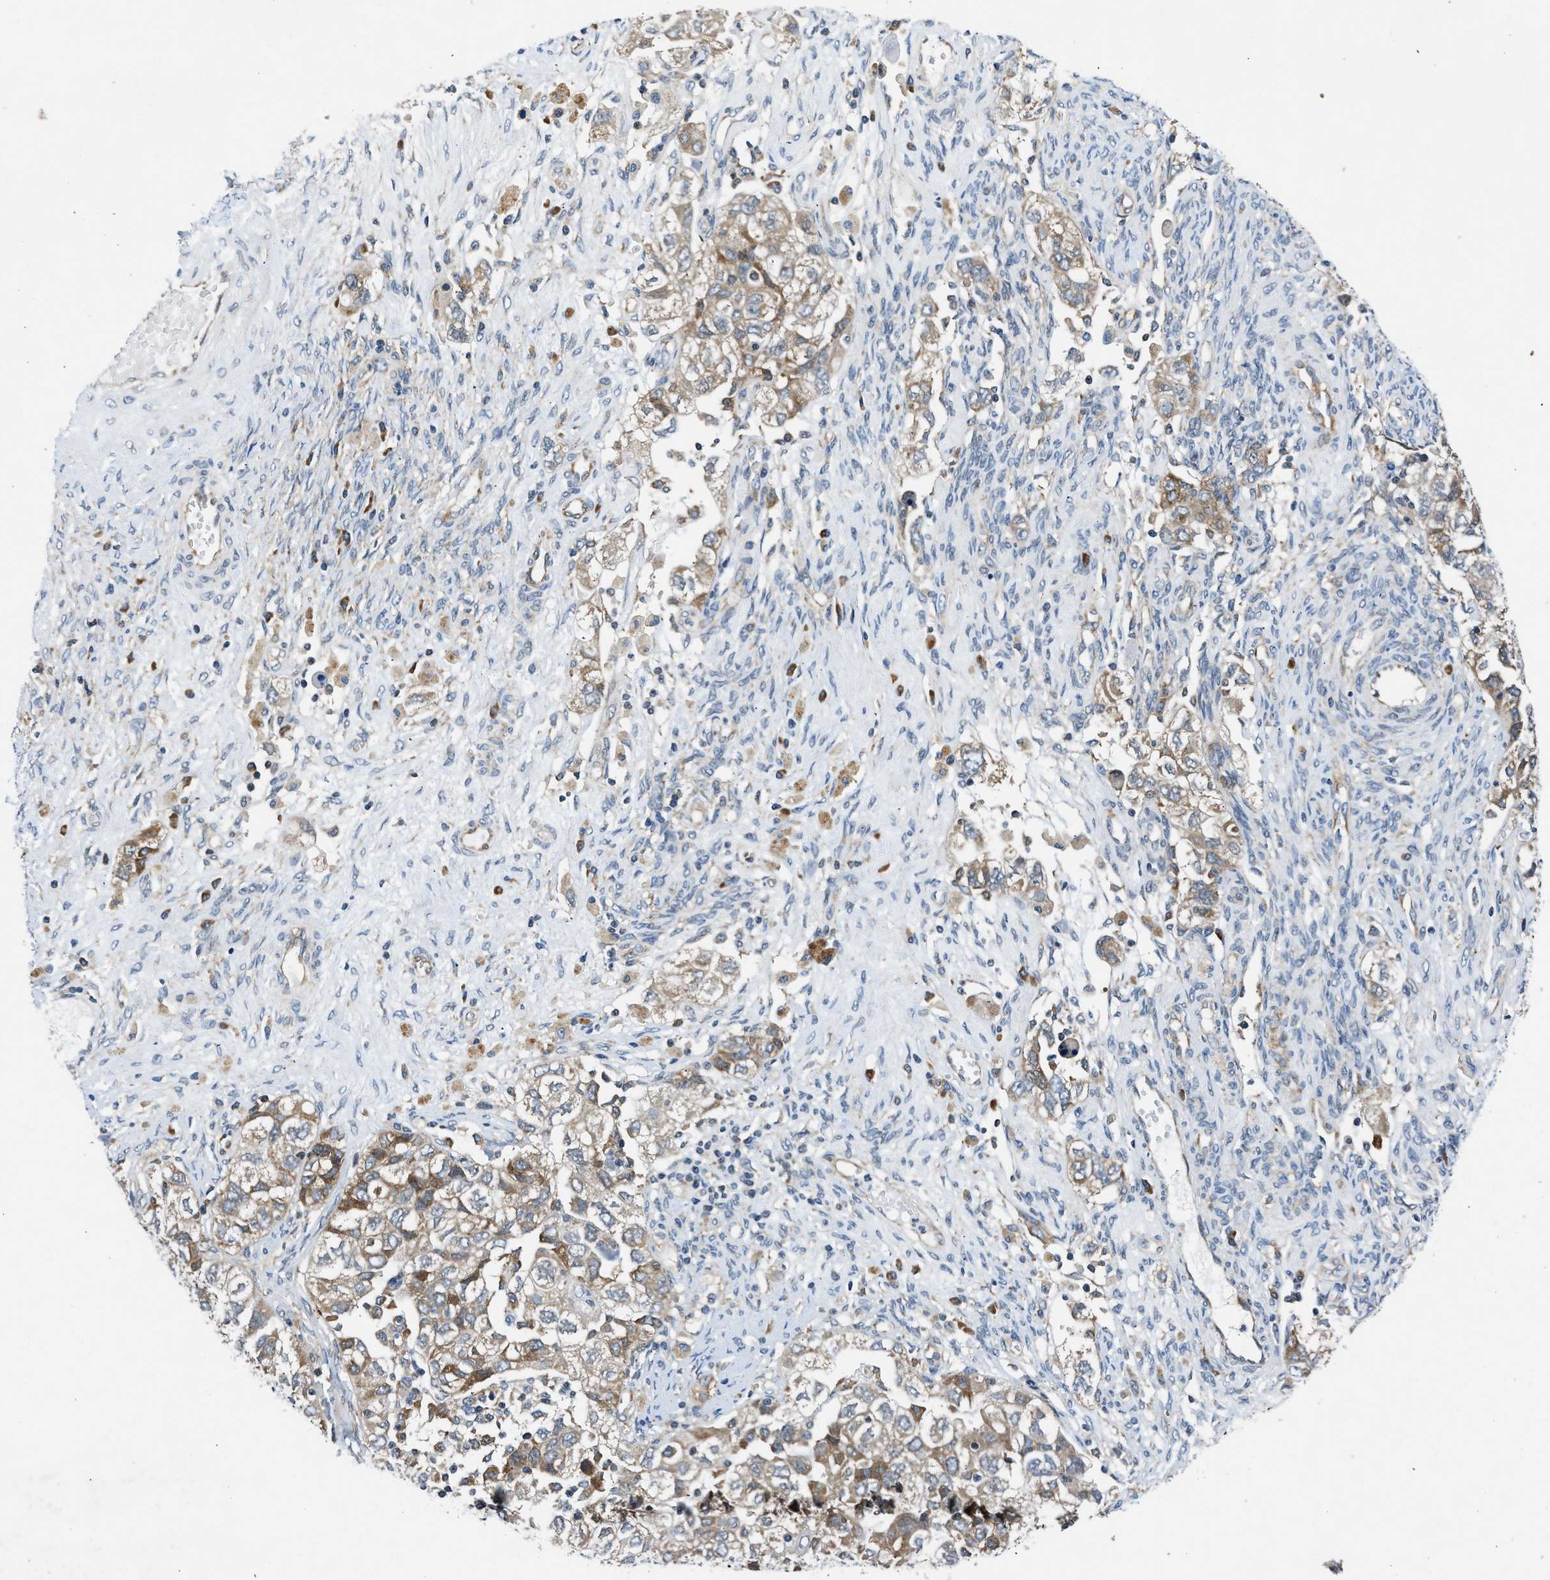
{"staining": {"intensity": "moderate", "quantity": ">75%", "location": "cytoplasmic/membranous"}, "tissue": "ovarian cancer", "cell_type": "Tumor cells", "image_type": "cancer", "snomed": [{"axis": "morphology", "description": "Carcinoma, NOS"}, {"axis": "morphology", "description": "Cystadenocarcinoma, serous, NOS"}, {"axis": "topography", "description": "Ovary"}], "caption": "Protein staining of ovarian cancer (carcinoma) tissue reveals moderate cytoplasmic/membranous positivity in approximately >75% of tumor cells.", "gene": "PA2G4", "patient": {"sex": "female", "age": 69}}